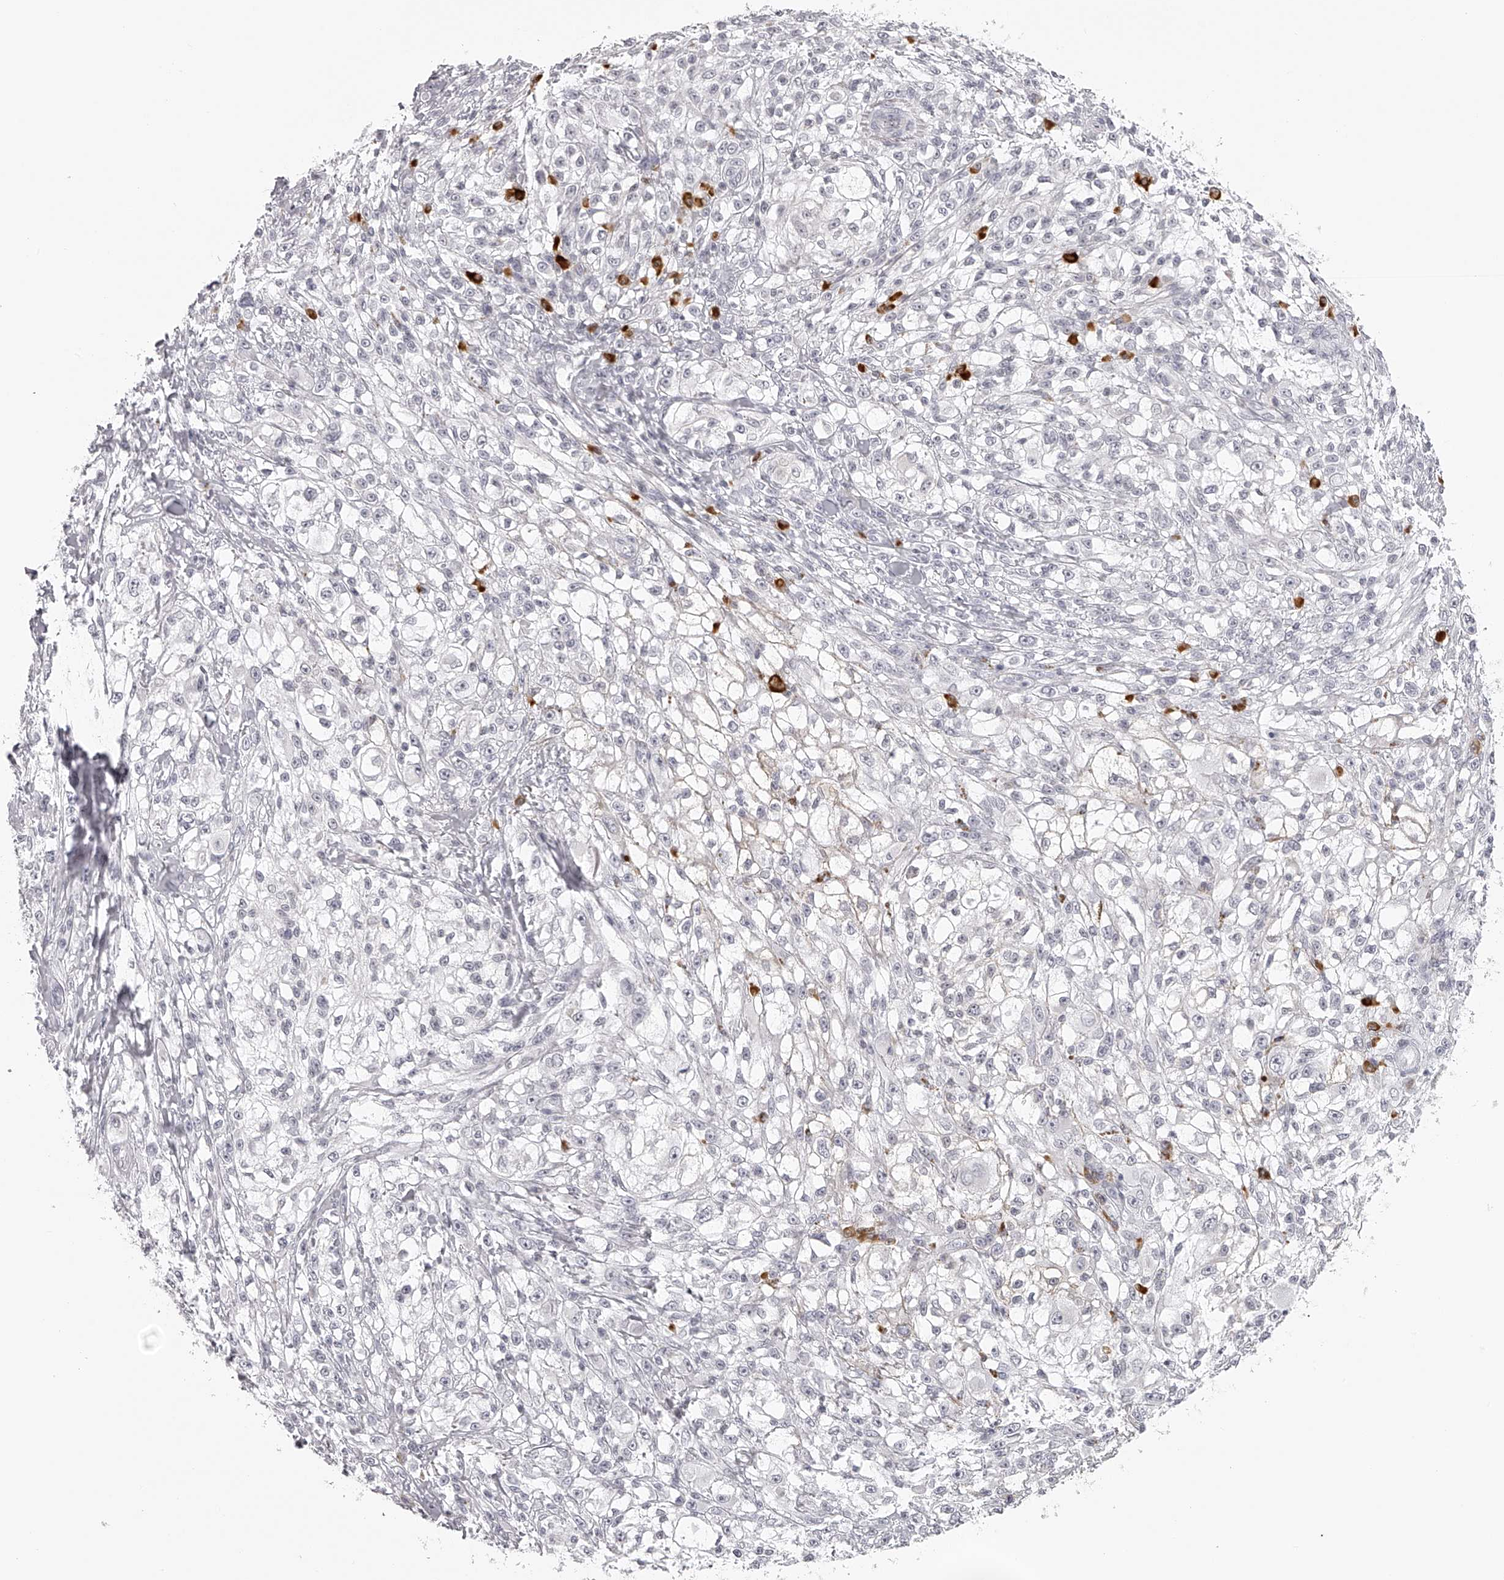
{"staining": {"intensity": "negative", "quantity": "none", "location": "none"}, "tissue": "melanoma", "cell_type": "Tumor cells", "image_type": "cancer", "snomed": [{"axis": "morphology", "description": "Malignant melanoma, NOS"}, {"axis": "topography", "description": "Skin of head"}], "caption": "Melanoma was stained to show a protein in brown. There is no significant expression in tumor cells. Nuclei are stained in blue.", "gene": "SEC11C", "patient": {"sex": "male", "age": 83}}